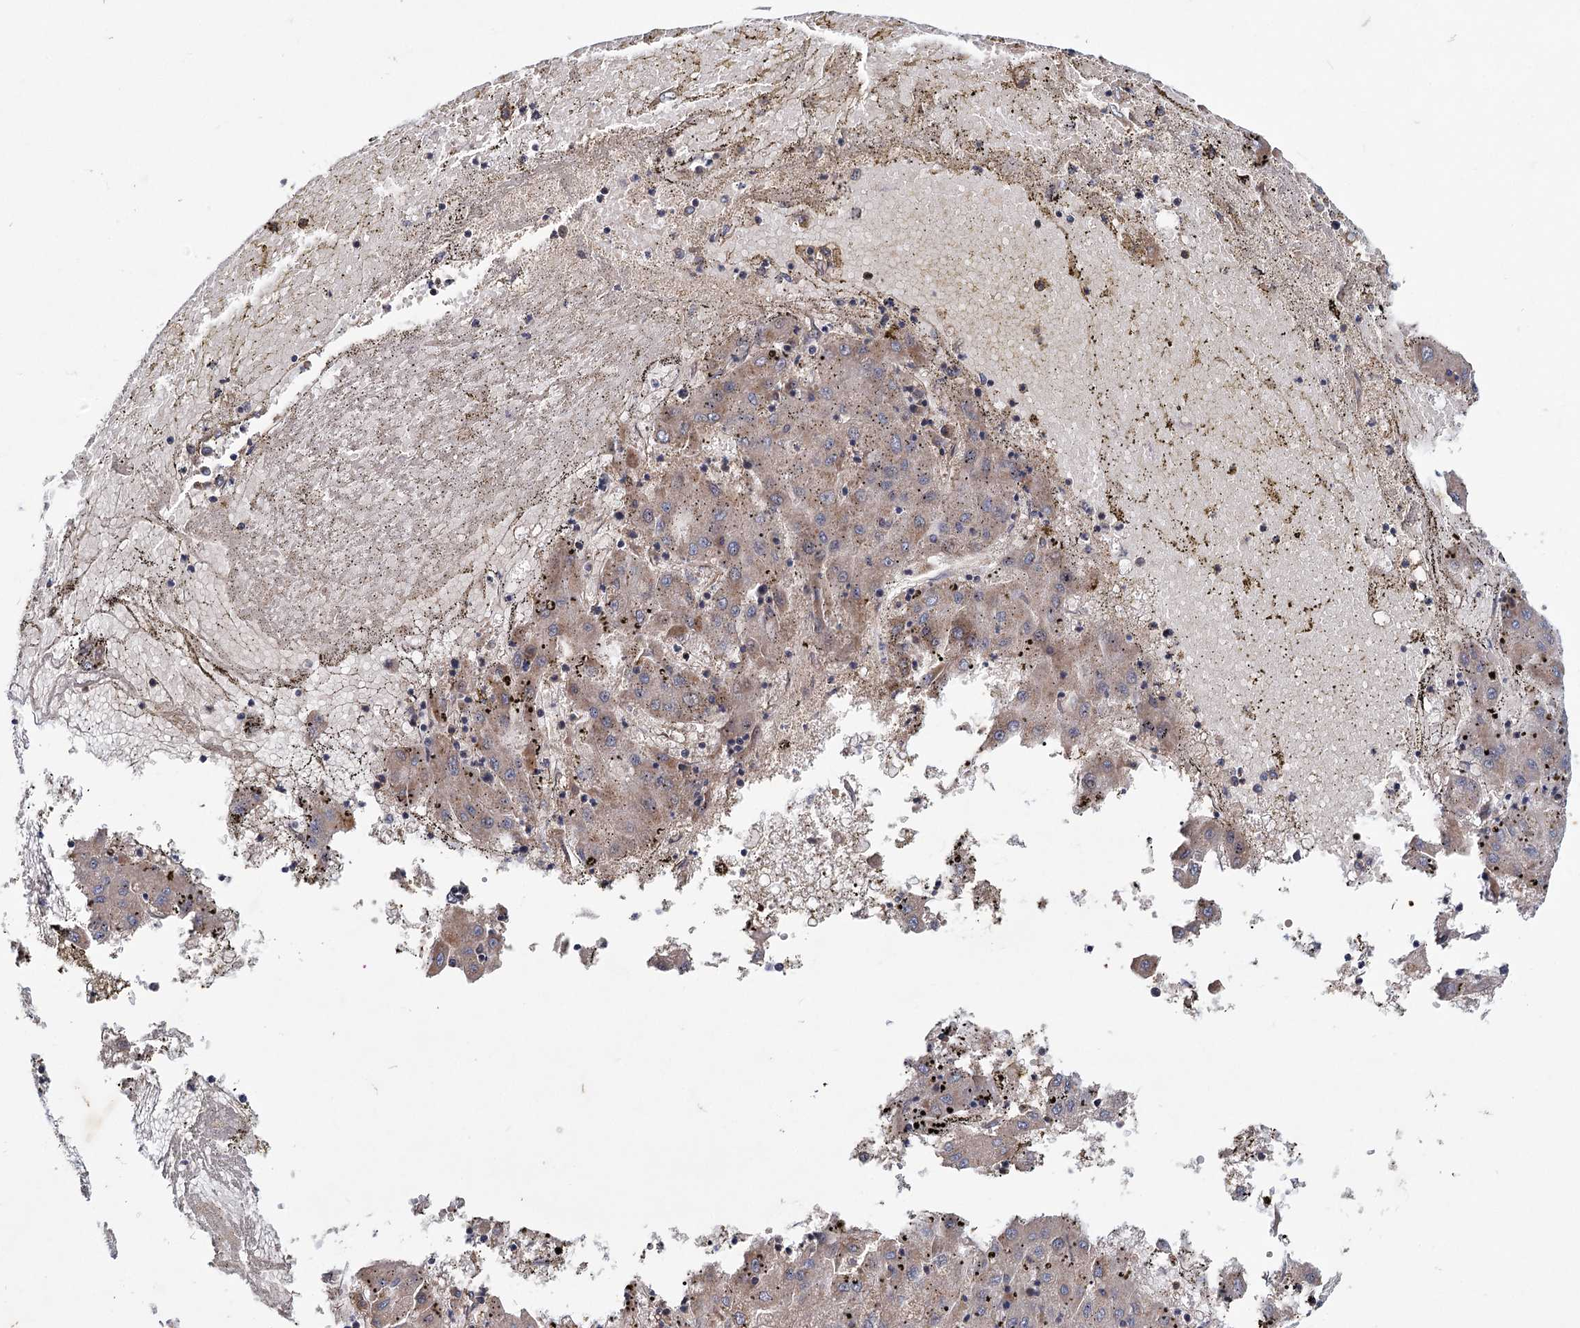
{"staining": {"intensity": "weak", "quantity": ">75%", "location": "cytoplasmic/membranous"}, "tissue": "liver cancer", "cell_type": "Tumor cells", "image_type": "cancer", "snomed": [{"axis": "morphology", "description": "Carcinoma, Hepatocellular, NOS"}, {"axis": "topography", "description": "Liver"}], "caption": "The photomicrograph demonstrates a brown stain indicating the presence of a protein in the cytoplasmic/membranous of tumor cells in hepatocellular carcinoma (liver). The staining was performed using DAB (3,3'-diaminobenzidine), with brown indicating positive protein expression. Nuclei are stained blue with hematoxylin.", "gene": "MTRR", "patient": {"sex": "male", "age": 72}}